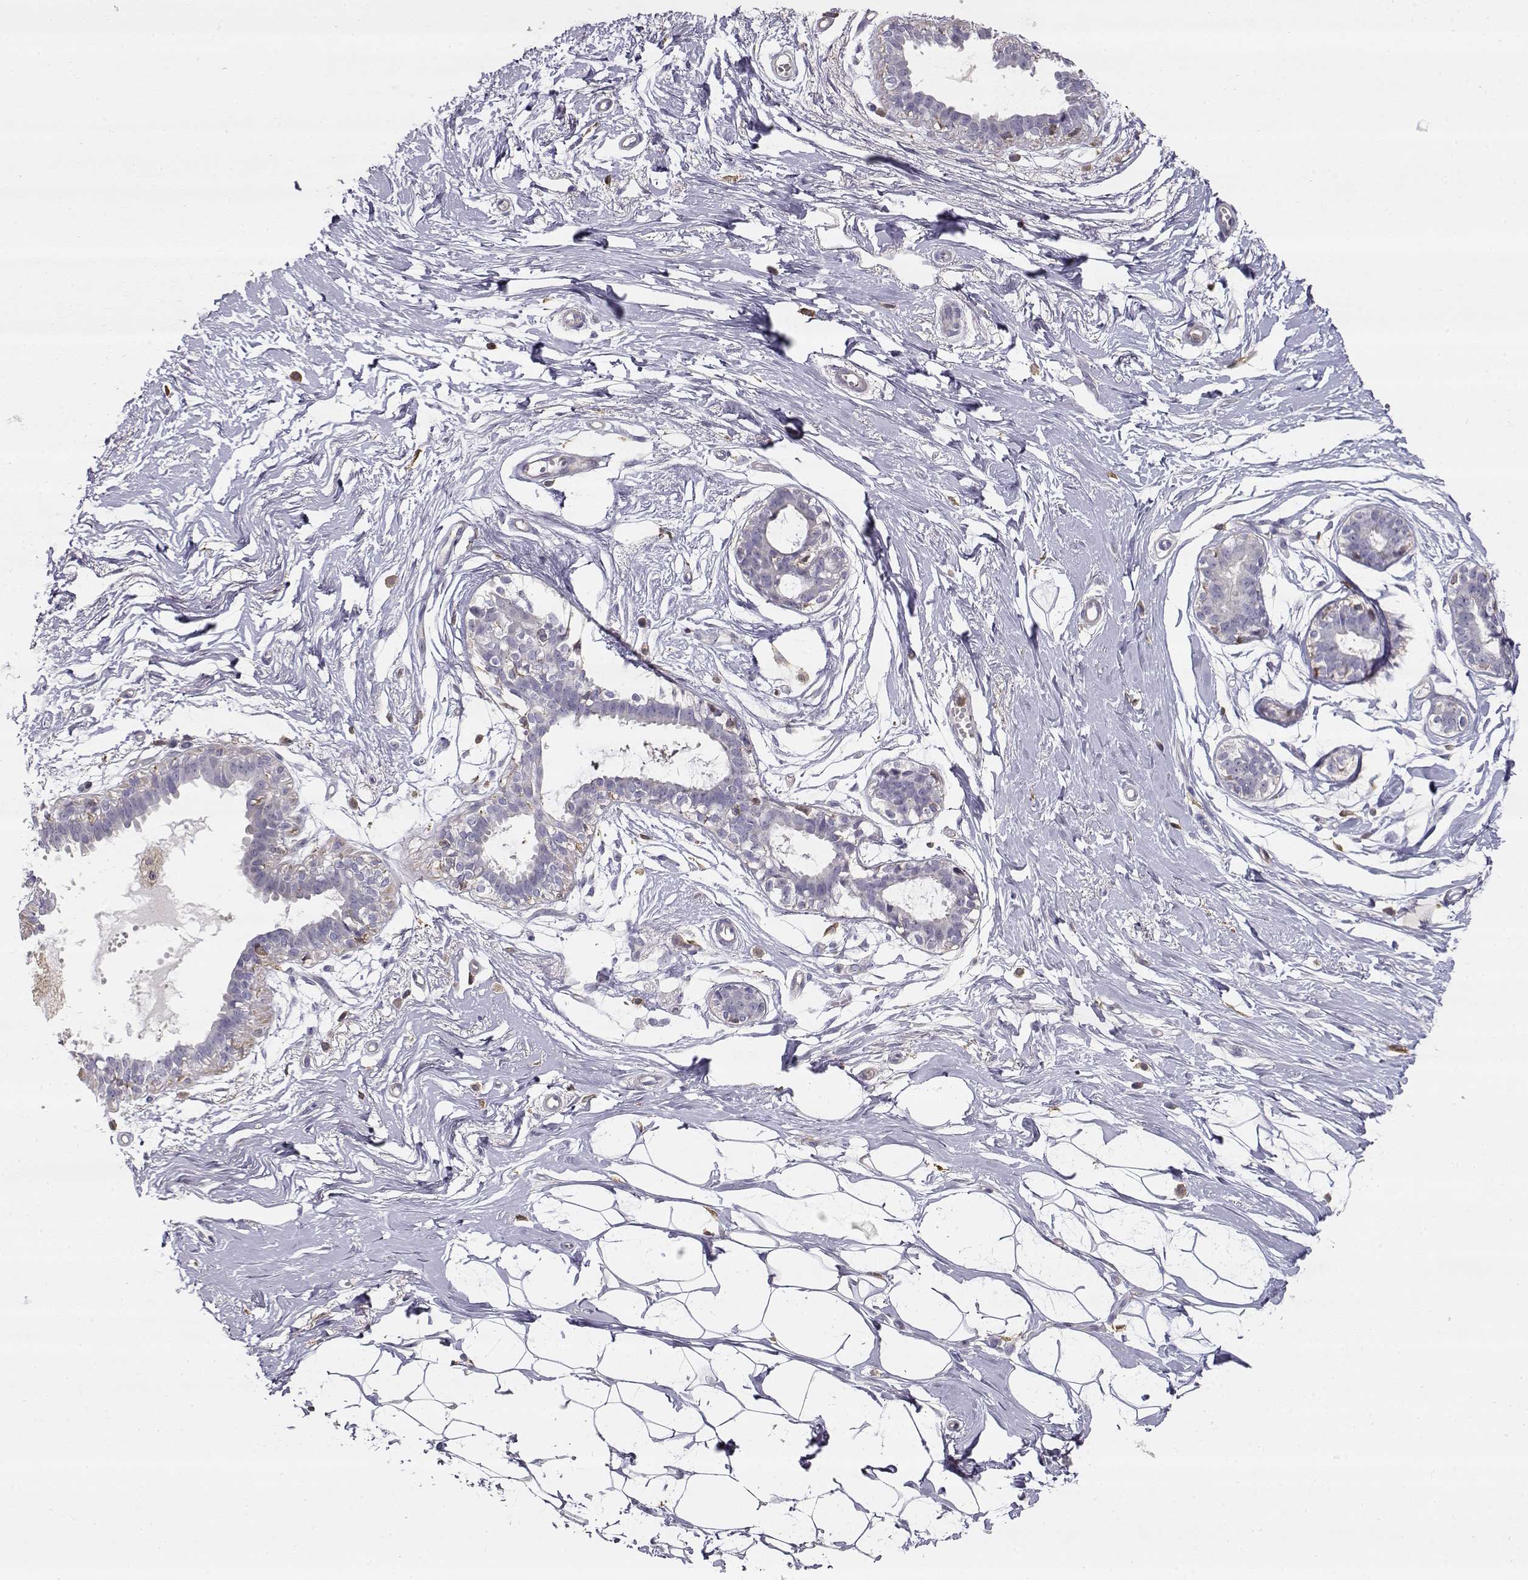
{"staining": {"intensity": "negative", "quantity": "none", "location": "none"}, "tissue": "breast", "cell_type": "Adipocytes", "image_type": "normal", "snomed": [{"axis": "morphology", "description": "Normal tissue, NOS"}, {"axis": "topography", "description": "Breast"}], "caption": "Immunohistochemistry (IHC) of normal human breast displays no expression in adipocytes.", "gene": "VAV1", "patient": {"sex": "female", "age": 49}}